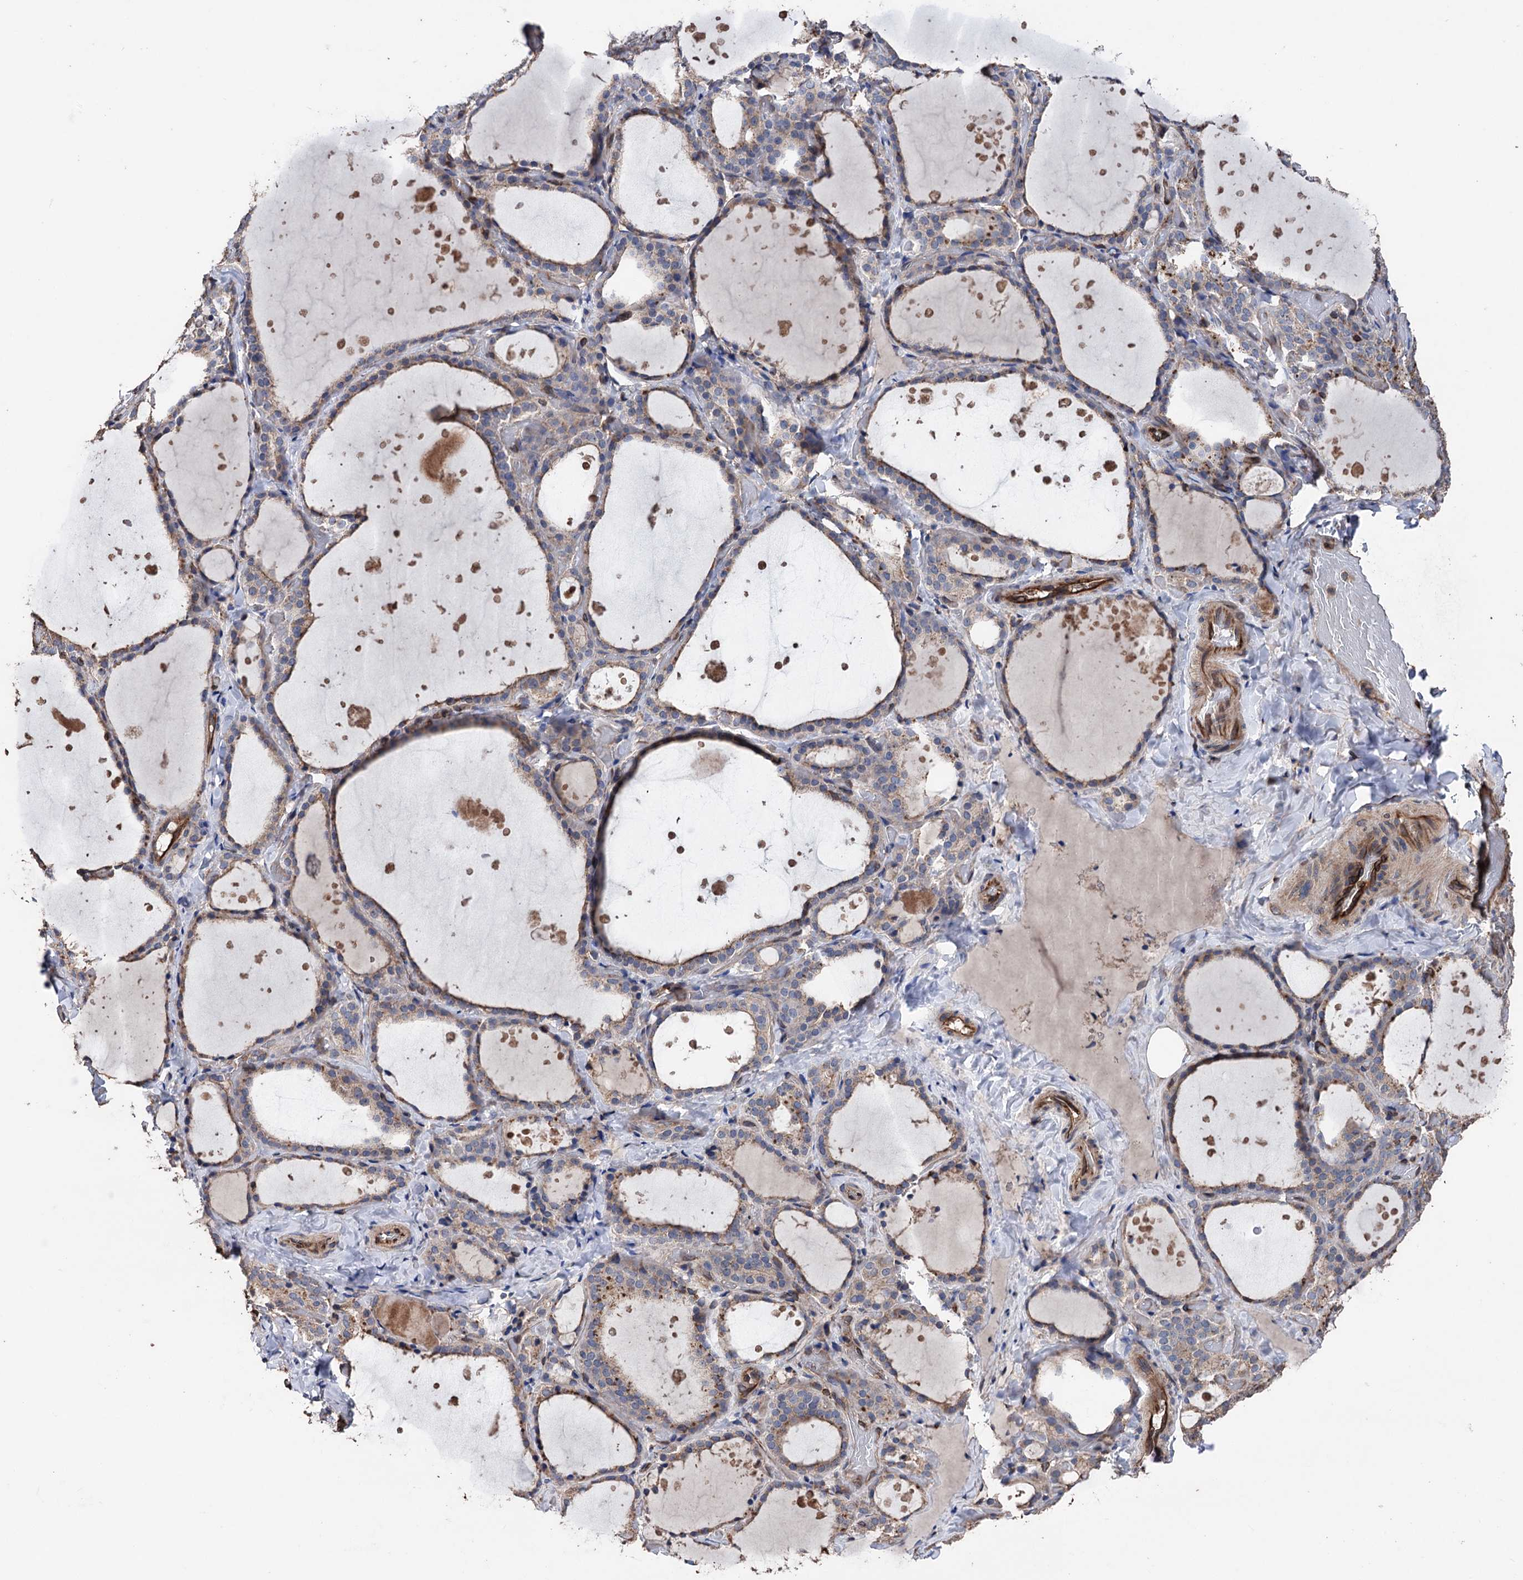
{"staining": {"intensity": "weak", "quantity": "25%-75%", "location": "cytoplasmic/membranous"}, "tissue": "thyroid gland", "cell_type": "Glandular cells", "image_type": "normal", "snomed": [{"axis": "morphology", "description": "Normal tissue, NOS"}, {"axis": "topography", "description": "Thyroid gland"}], "caption": "Thyroid gland was stained to show a protein in brown. There is low levels of weak cytoplasmic/membranous expression in approximately 25%-75% of glandular cells.", "gene": "STING1", "patient": {"sex": "female", "age": 44}}